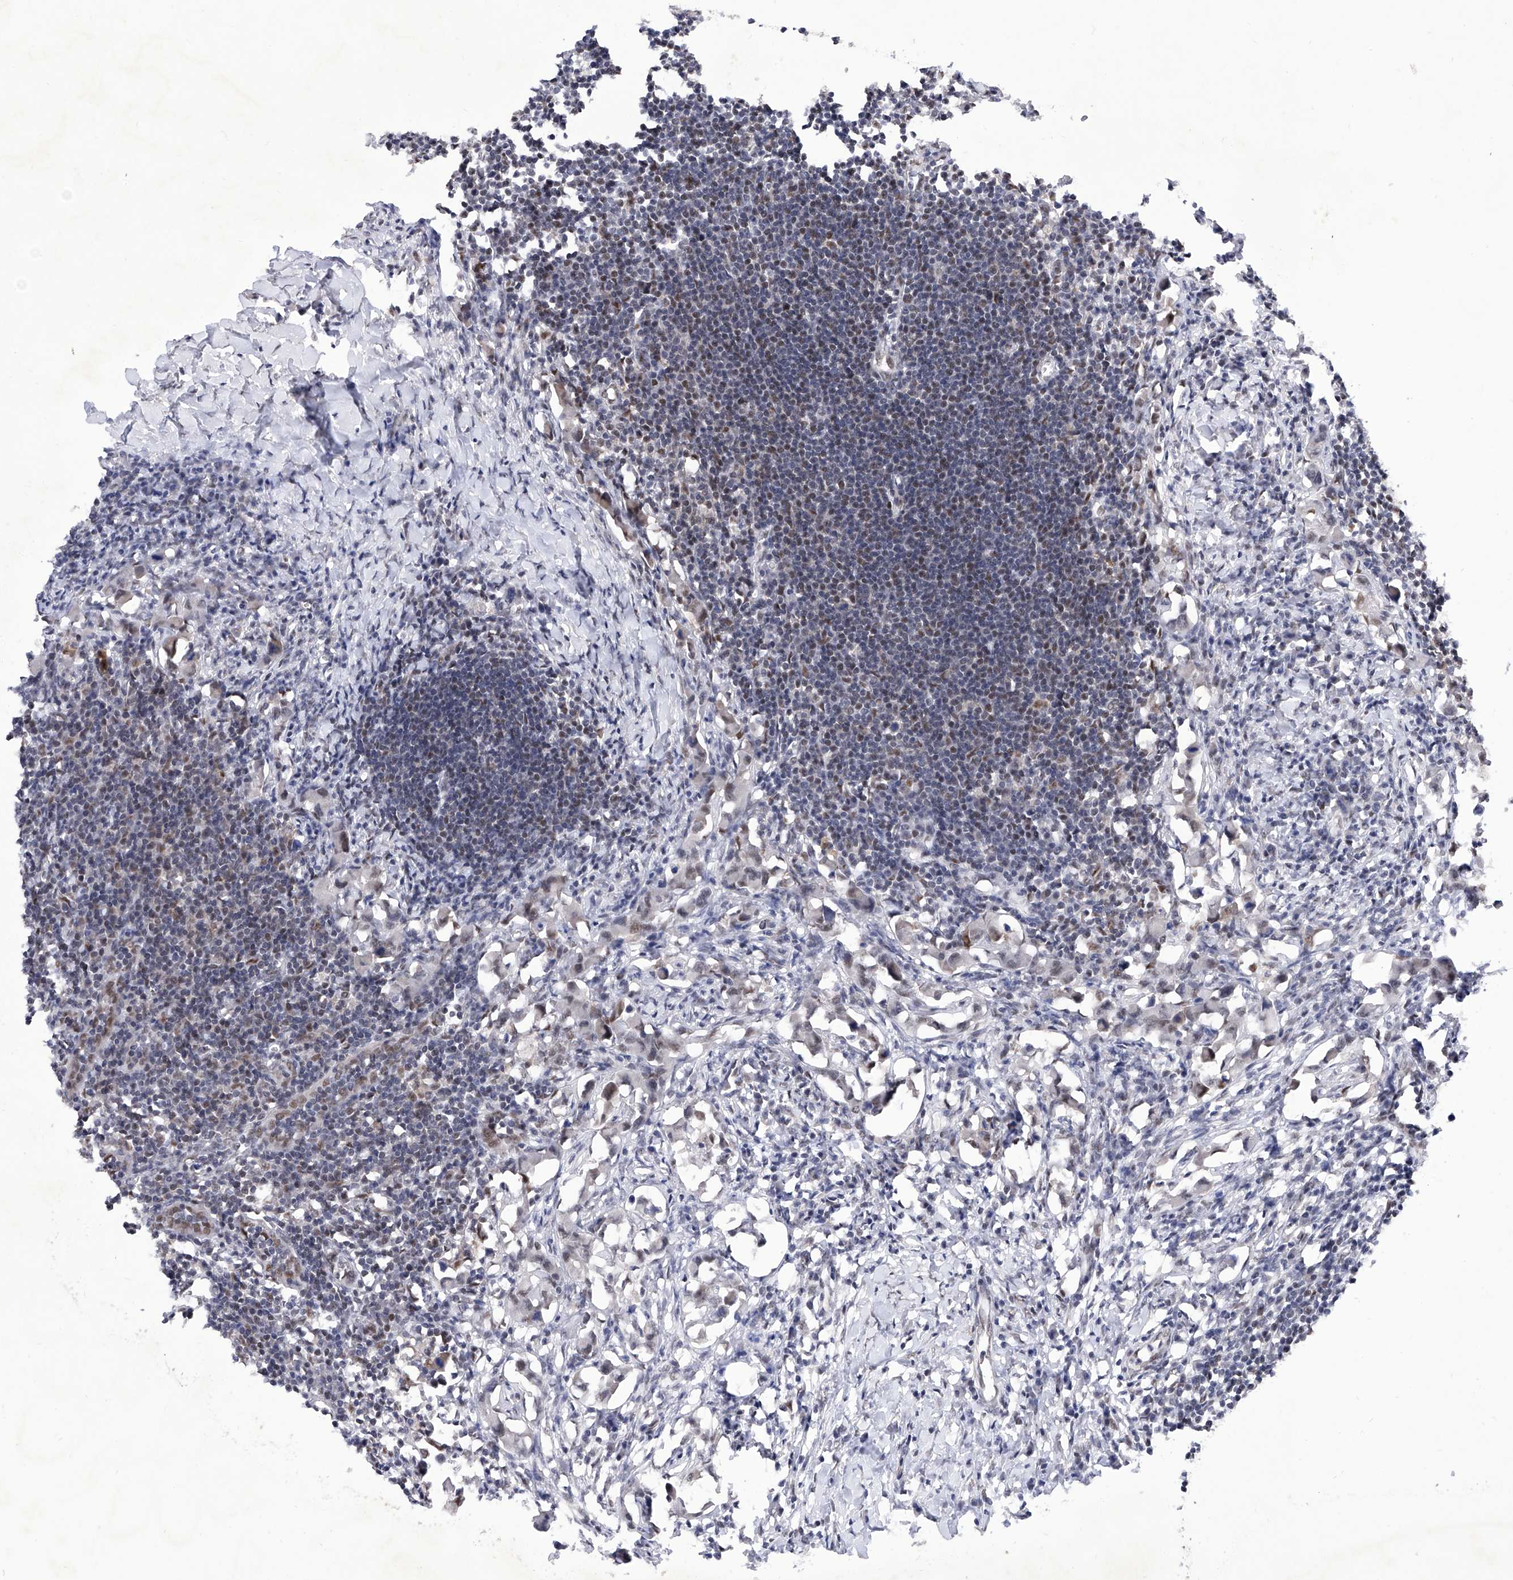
{"staining": {"intensity": "moderate", "quantity": "<25%", "location": "nuclear"}, "tissue": "lymph node", "cell_type": "Germinal center cells", "image_type": "normal", "snomed": [{"axis": "morphology", "description": "Normal tissue, NOS"}, {"axis": "morphology", "description": "Malignant melanoma, Metastatic site"}, {"axis": "topography", "description": "Lymph node"}], "caption": "IHC histopathology image of normal human lymph node stained for a protein (brown), which displays low levels of moderate nuclear positivity in approximately <25% of germinal center cells.", "gene": "RAD54L", "patient": {"sex": "male", "age": 41}}